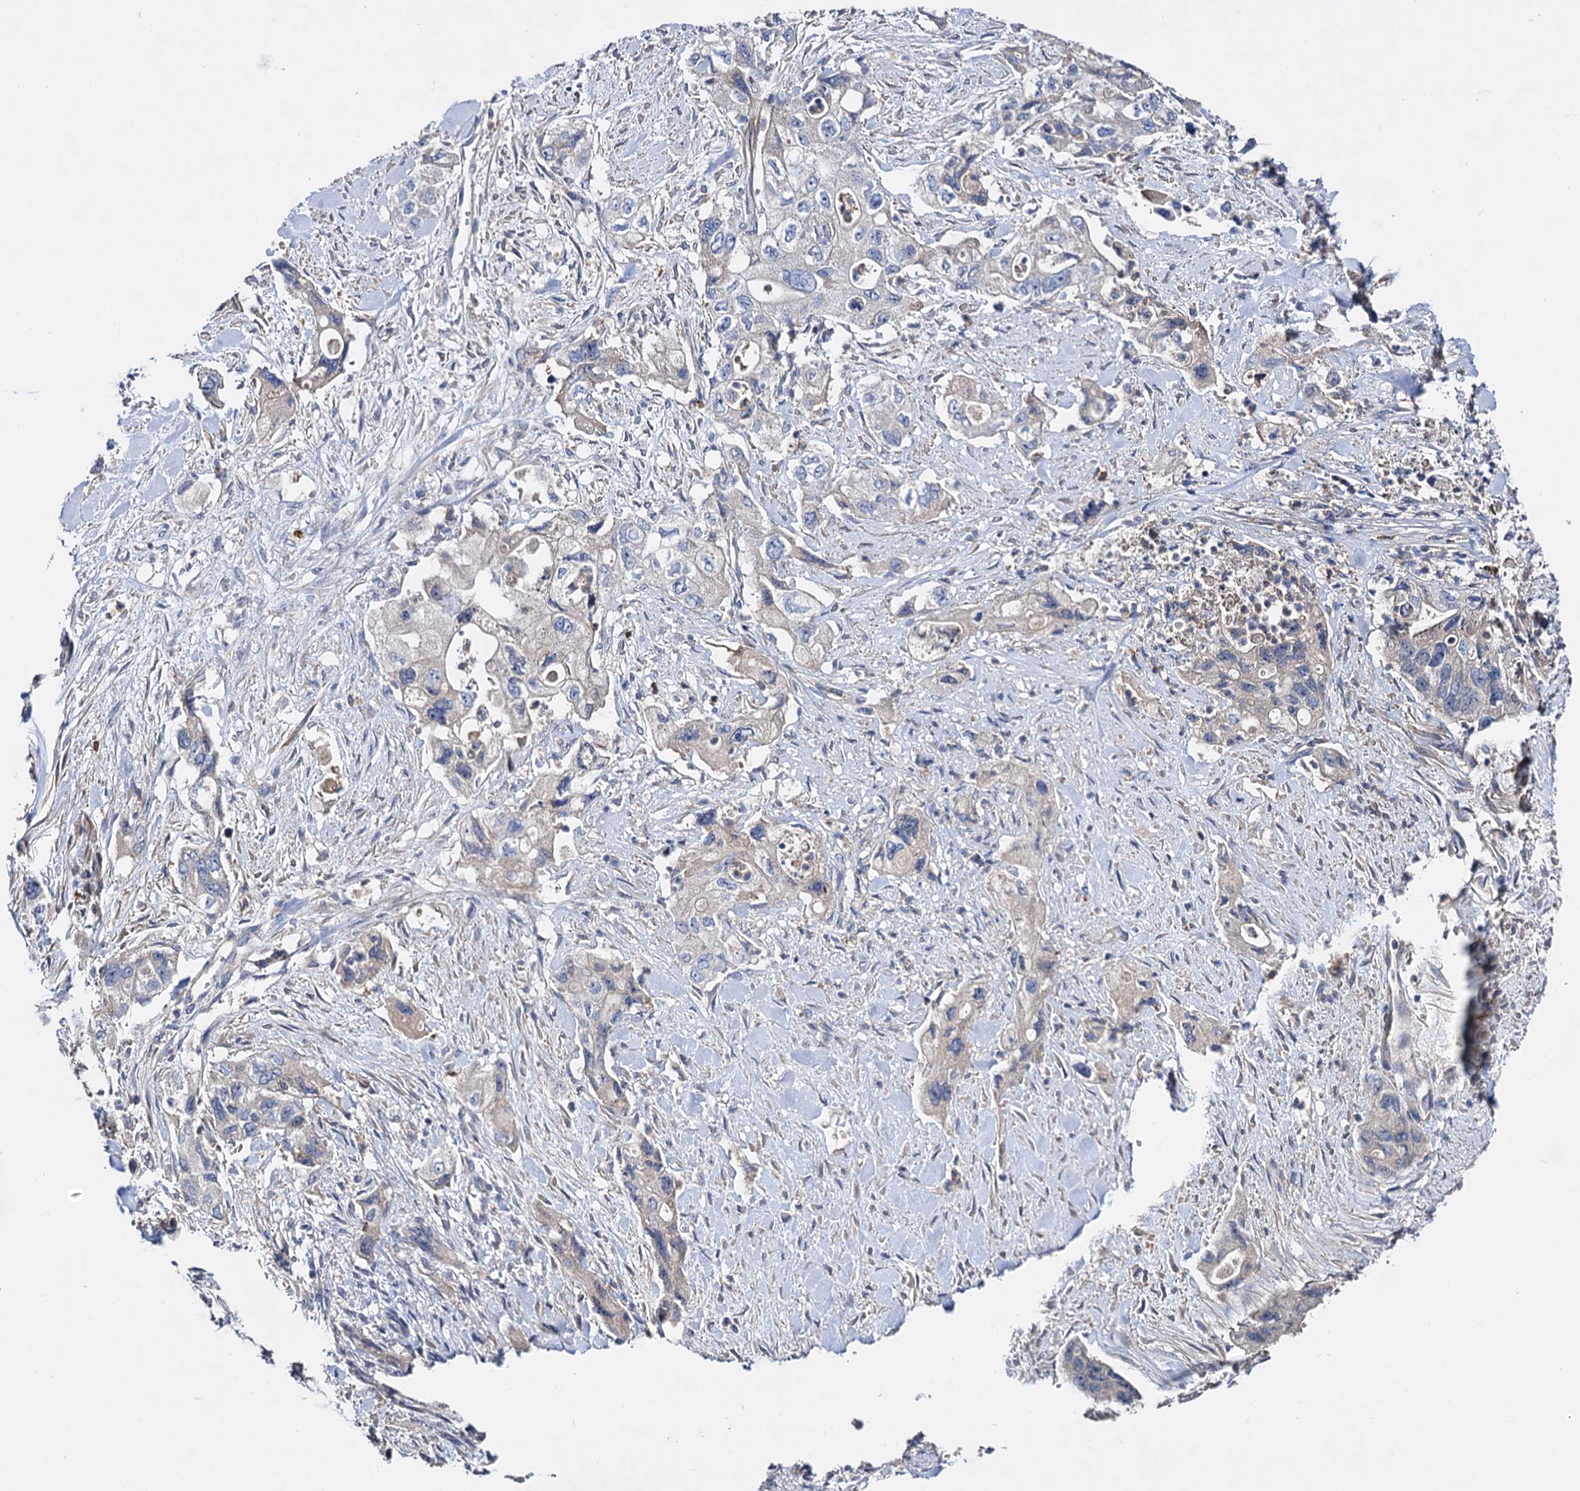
{"staining": {"intensity": "negative", "quantity": "none", "location": "none"}, "tissue": "pancreatic cancer", "cell_type": "Tumor cells", "image_type": "cancer", "snomed": [{"axis": "morphology", "description": "Adenocarcinoma, NOS"}, {"axis": "topography", "description": "Pancreas"}], "caption": "There is no significant staining in tumor cells of pancreatic cancer.", "gene": "HVCN1", "patient": {"sex": "female", "age": 73}}